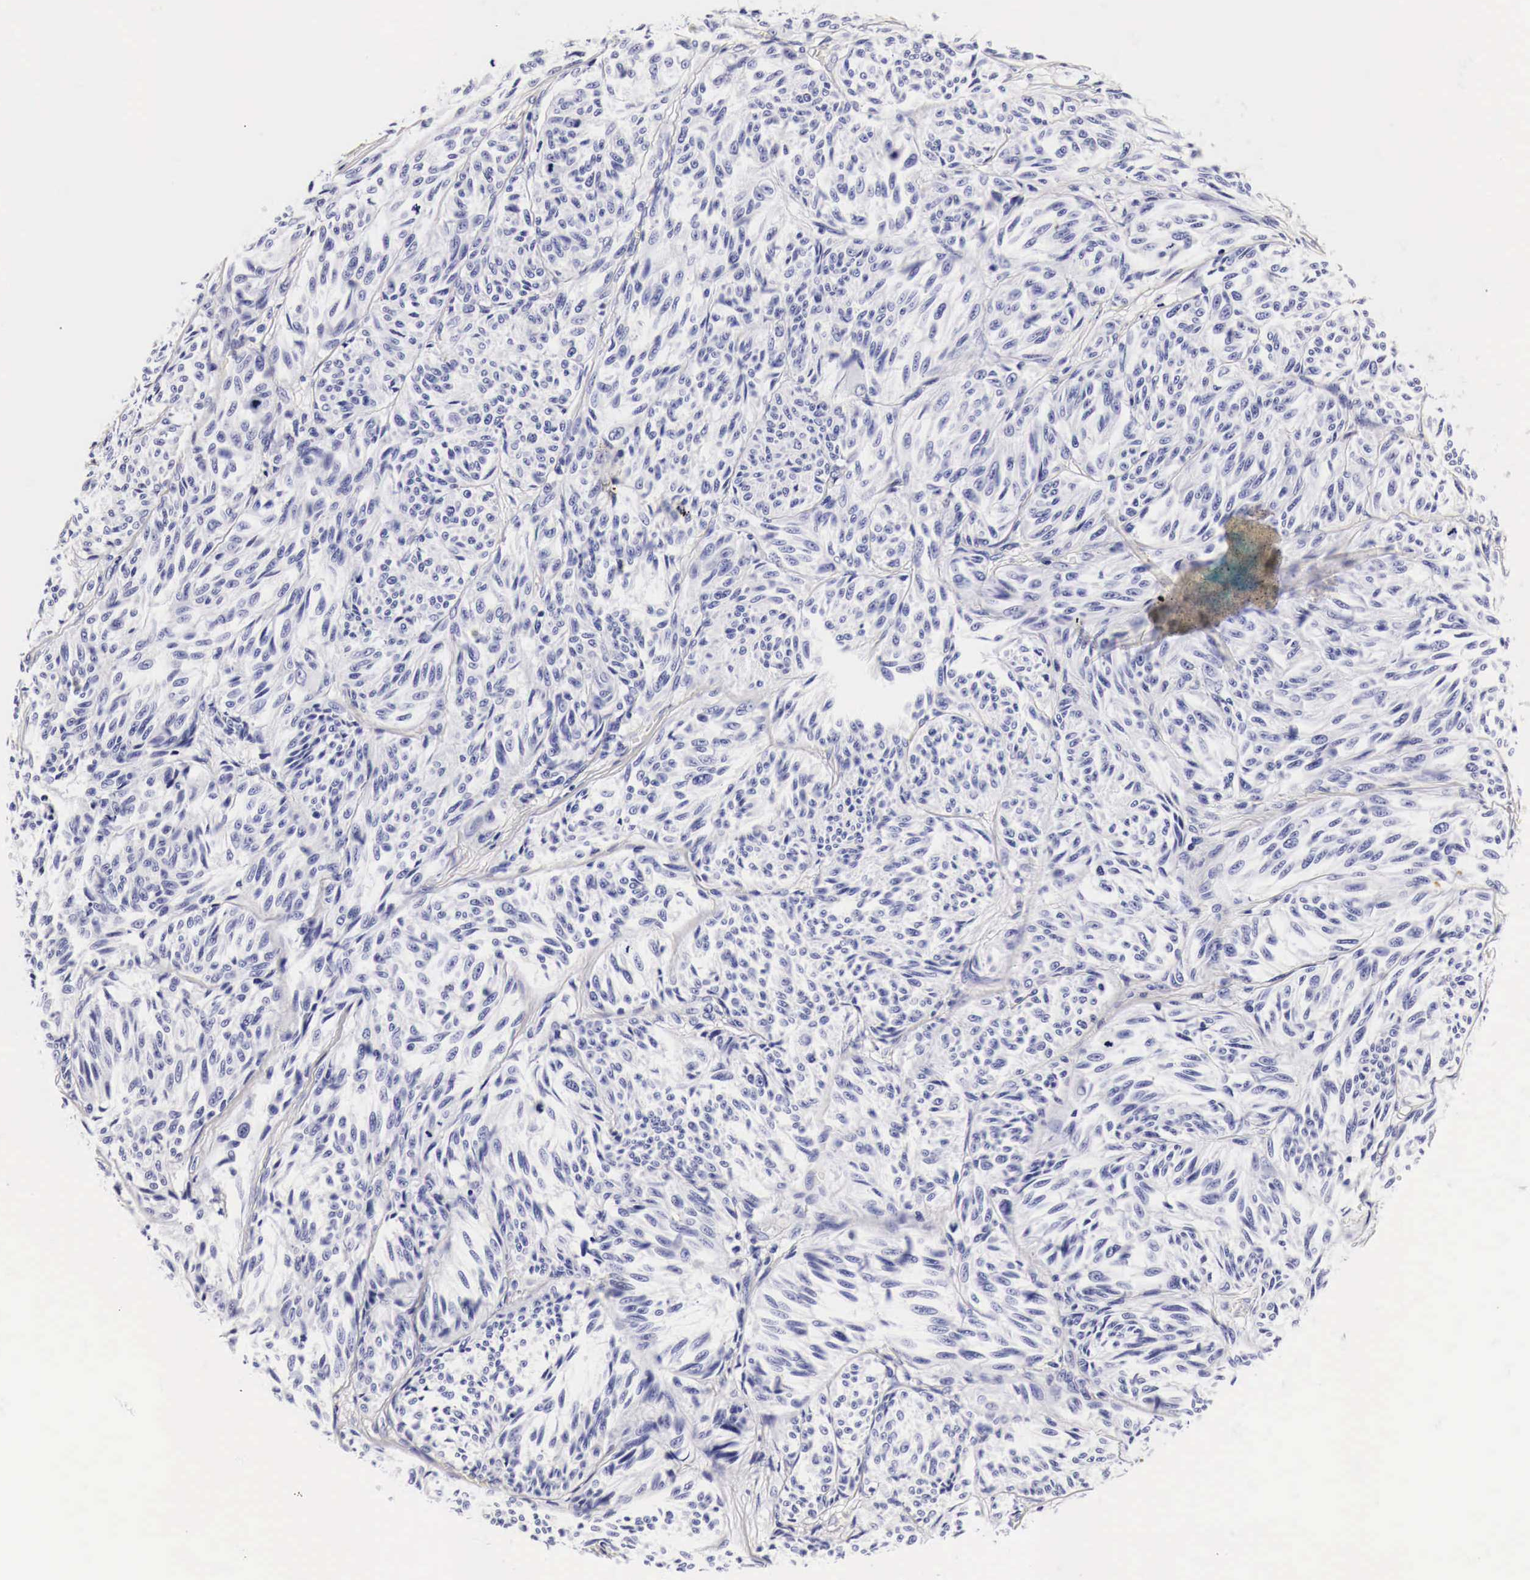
{"staining": {"intensity": "negative", "quantity": "none", "location": "none"}, "tissue": "melanoma", "cell_type": "Tumor cells", "image_type": "cancer", "snomed": [{"axis": "morphology", "description": "Malignant melanoma, NOS"}, {"axis": "topography", "description": "Skin"}], "caption": "Immunohistochemistry (IHC) histopathology image of human melanoma stained for a protein (brown), which displays no expression in tumor cells.", "gene": "EGFR", "patient": {"sex": "male", "age": 54}}